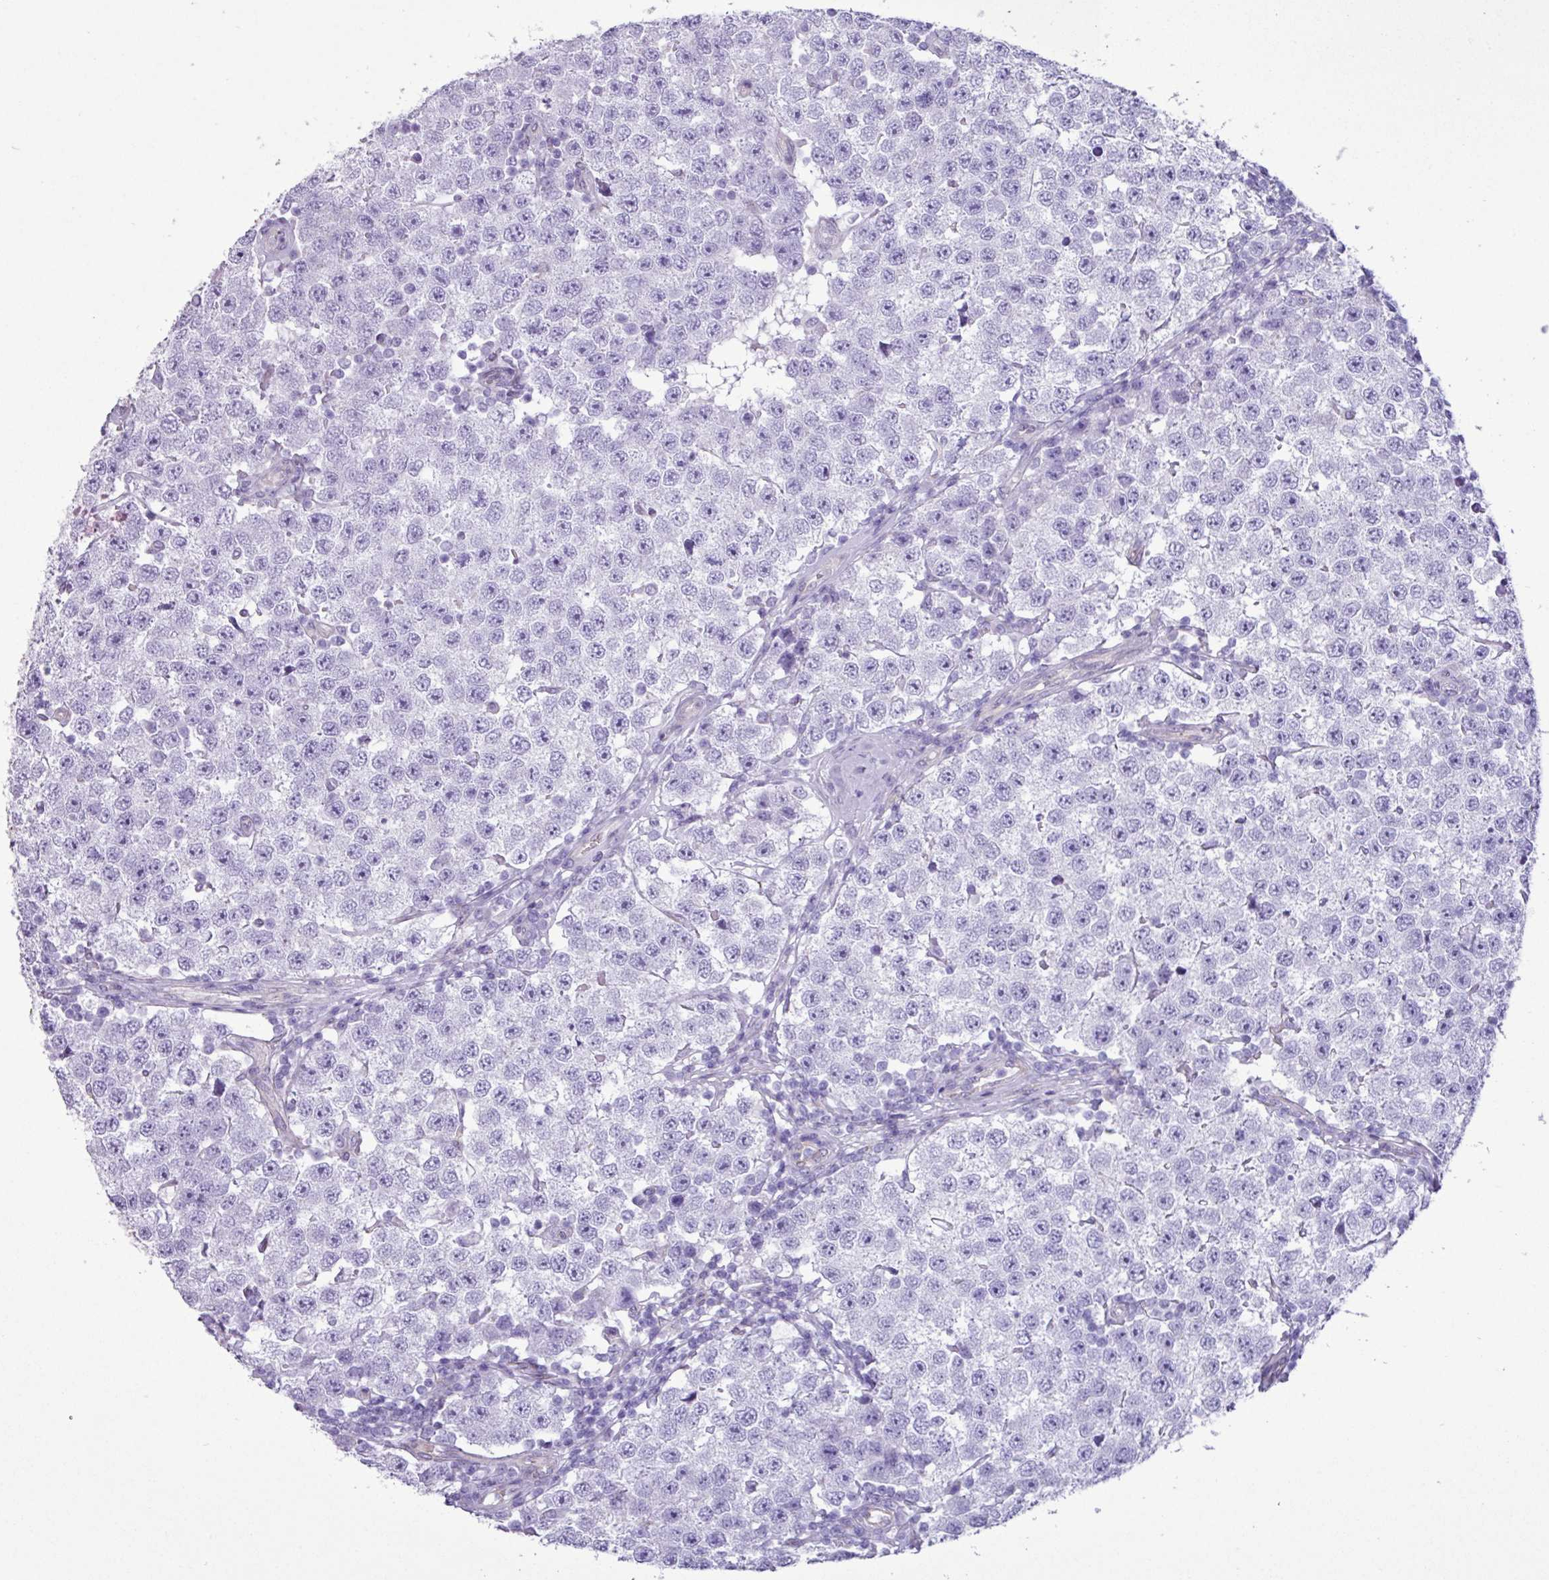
{"staining": {"intensity": "negative", "quantity": "none", "location": "none"}, "tissue": "testis cancer", "cell_type": "Tumor cells", "image_type": "cancer", "snomed": [{"axis": "morphology", "description": "Seminoma, NOS"}, {"axis": "topography", "description": "Testis"}], "caption": "A high-resolution photomicrograph shows immunohistochemistry (IHC) staining of testis cancer (seminoma), which shows no significant staining in tumor cells.", "gene": "SLC38A1", "patient": {"sex": "male", "age": 34}}